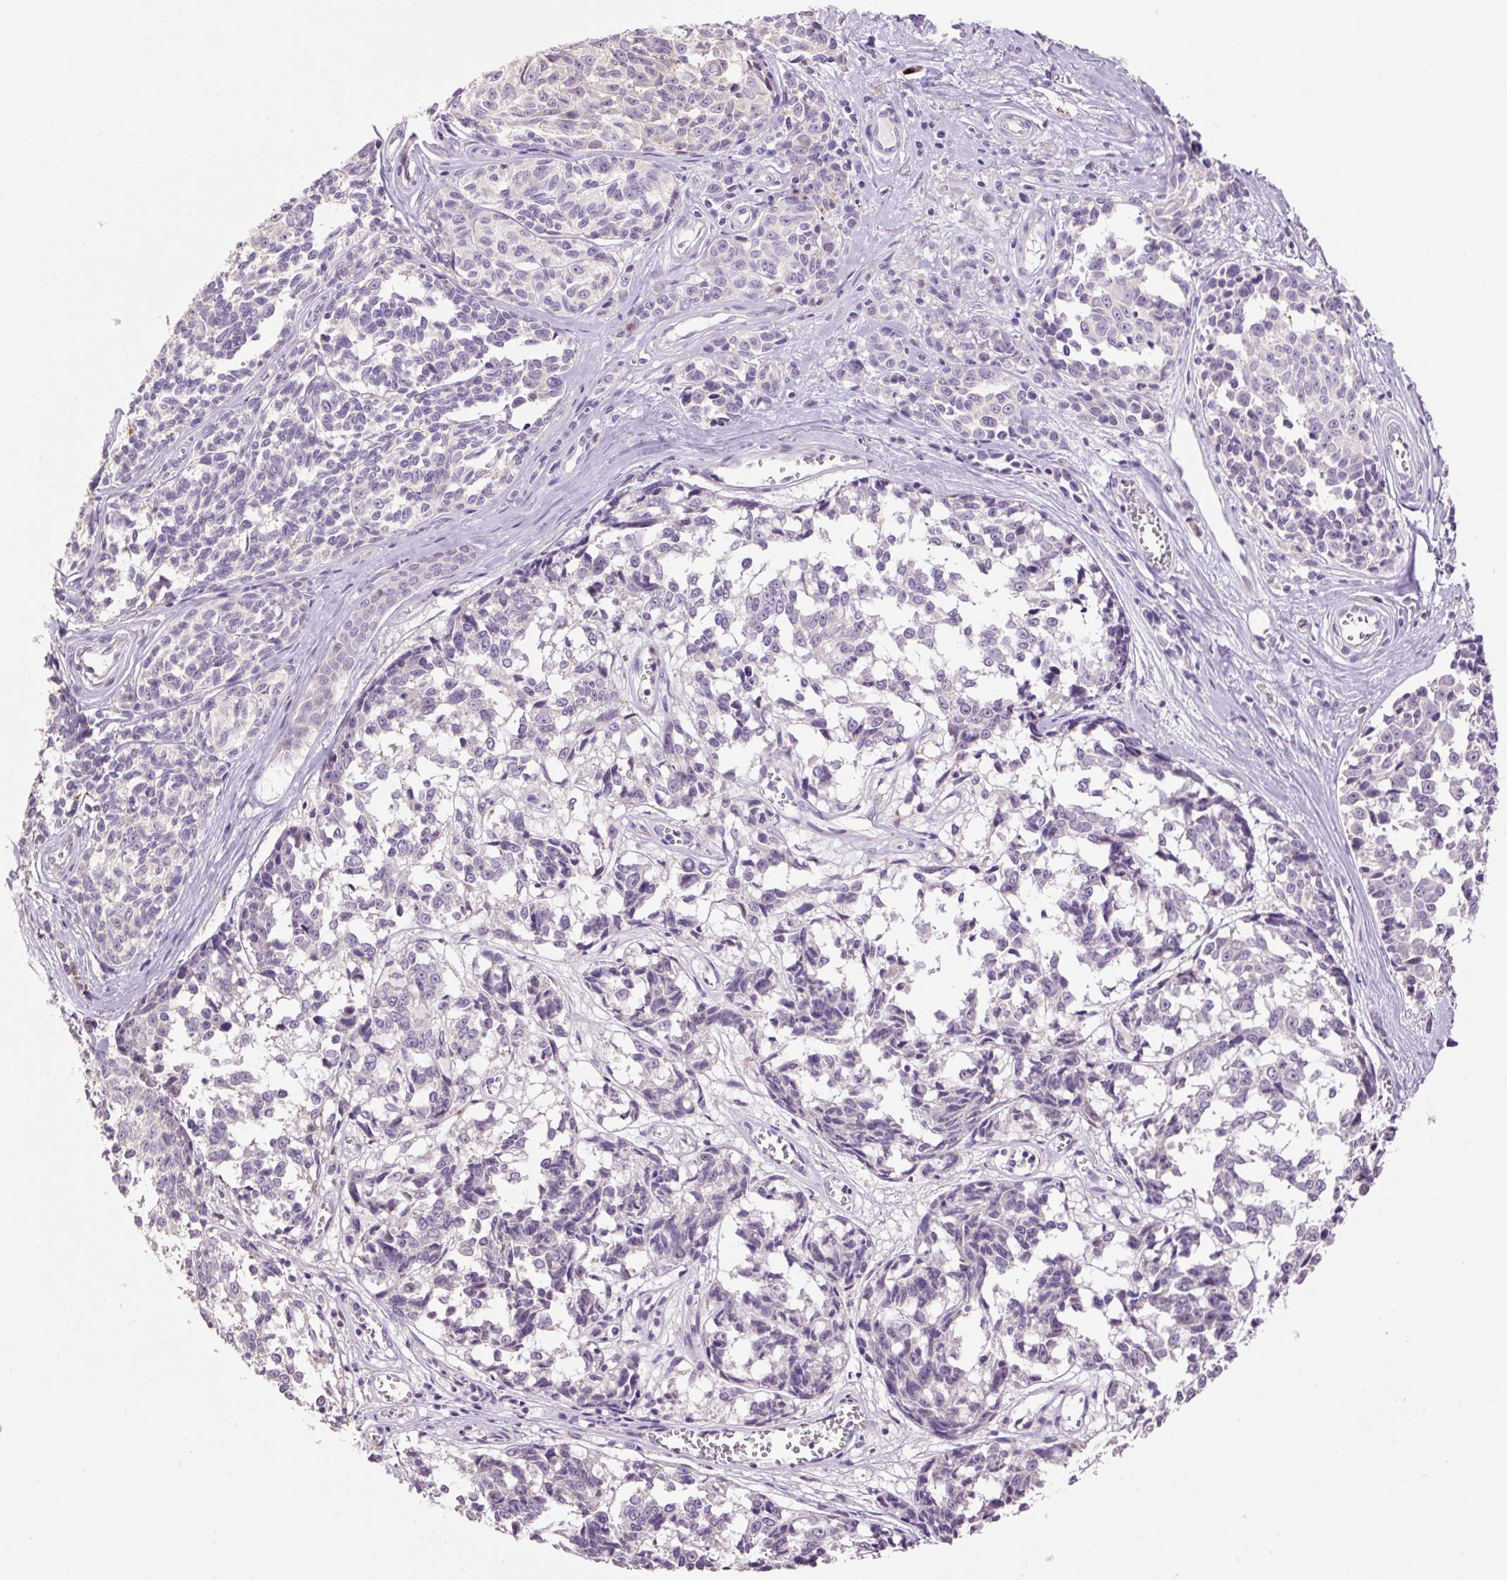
{"staining": {"intensity": "negative", "quantity": "none", "location": "none"}, "tissue": "melanoma", "cell_type": "Tumor cells", "image_type": "cancer", "snomed": [{"axis": "morphology", "description": "Malignant melanoma, NOS"}, {"axis": "topography", "description": "Skin"}], "caption": "An IHC micrograph of malignant melanoma is shown. There is no staining in tumor cells of malignant melanoma.", "gene": "HAX1", "patient": {"sex": "female", "age": 64}}